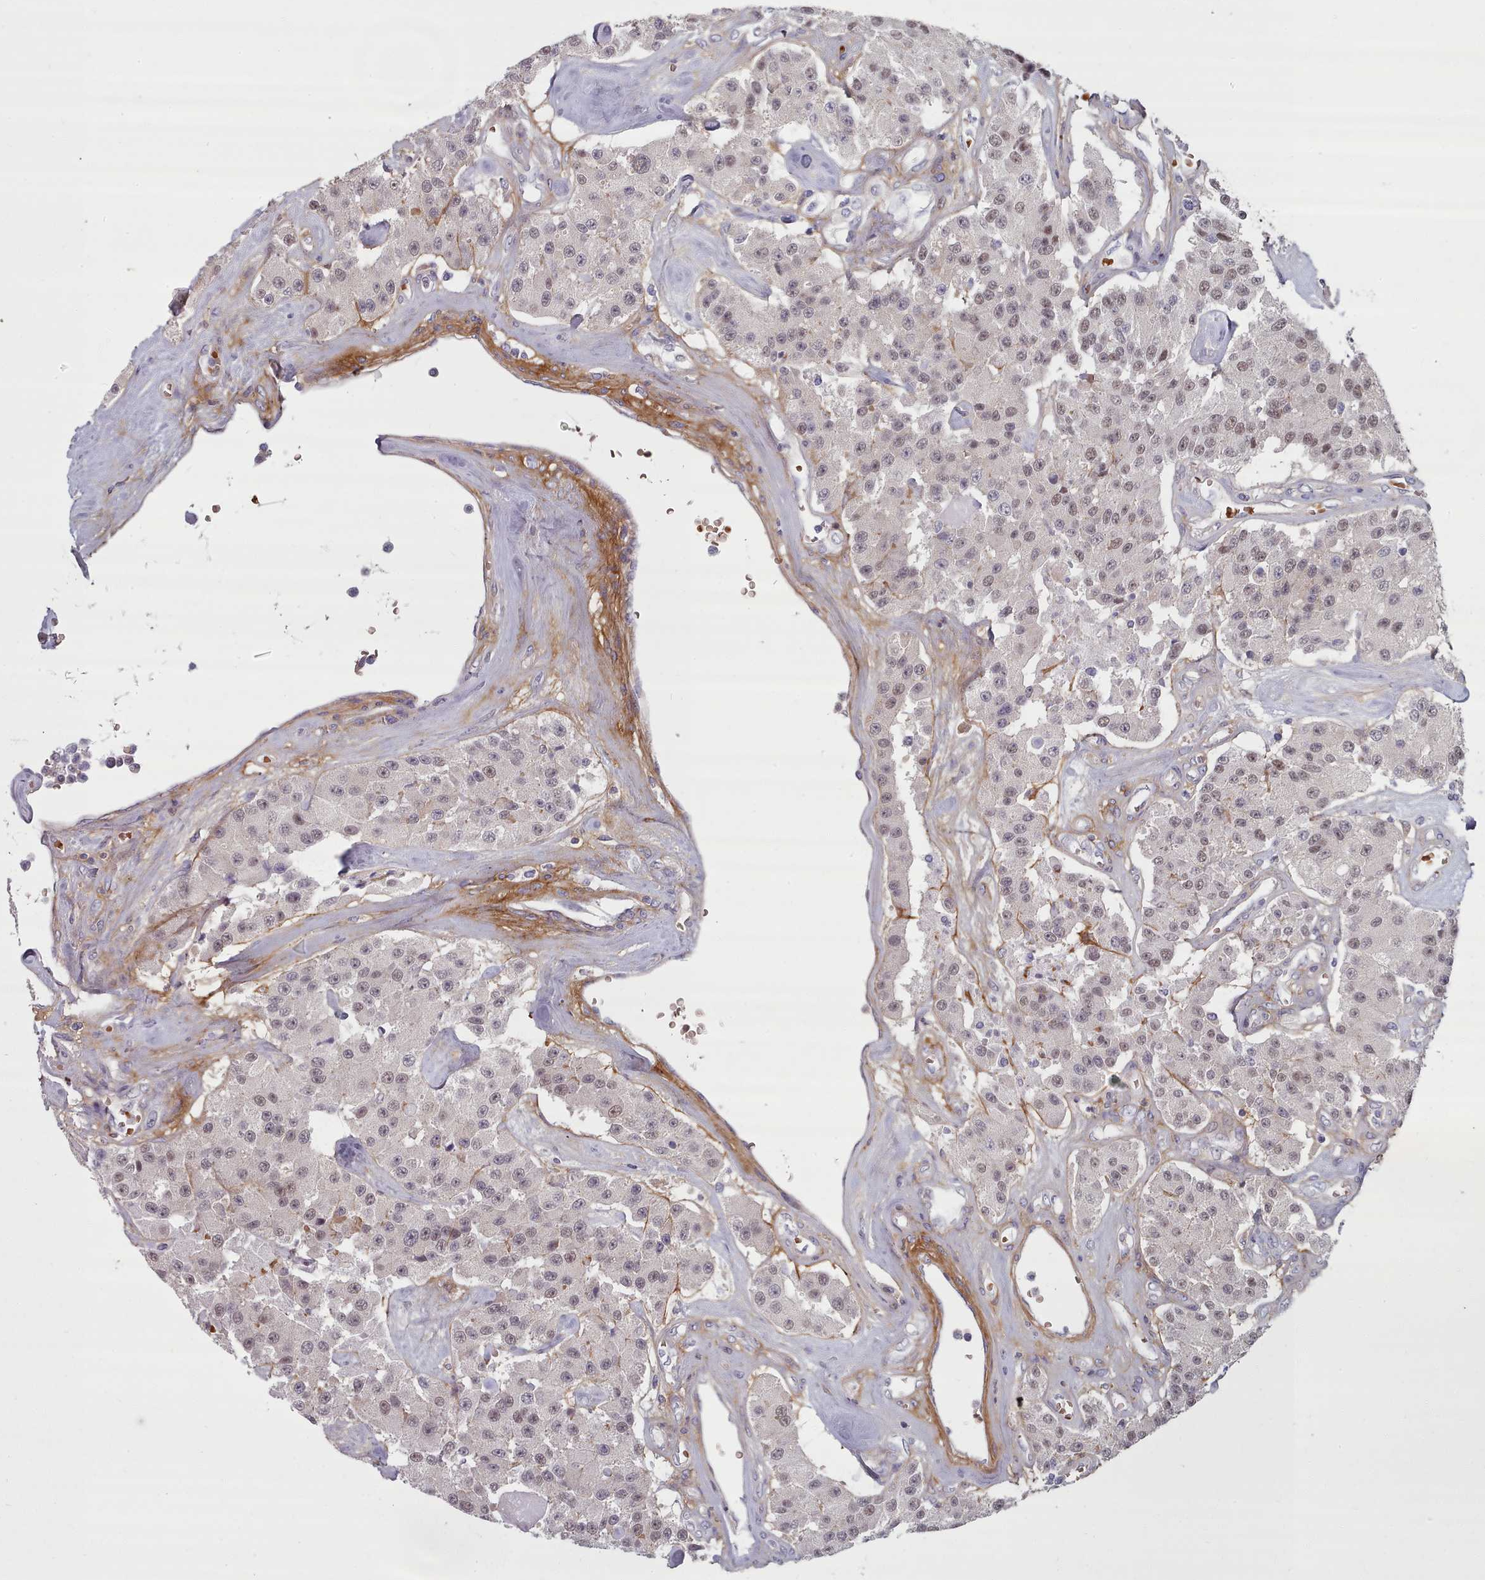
{"staining": {"intensity": "weak", "quantity": ">75%", "location": "nuclear"}, "tissue": "carcinoid", "cell_type": "Tumor cells", "image_type": "cancer", "snomed": [{"axis": "morphology", "description": "Carcinoid, malignant, NOS"}, {"axis": "topography", "description": "Pancreas"}], "caption": "A photomicrograph of human carcinoid (malignant) stained for a protein displays weak nuclear brown staining in tumor cells. (Stains: DAB in brown, nuclei in blue, Microscopy: brightfield microscopy at high magnification).", "gene": "CLNS1A", "patient": {"sex": "male", "age": 41}}